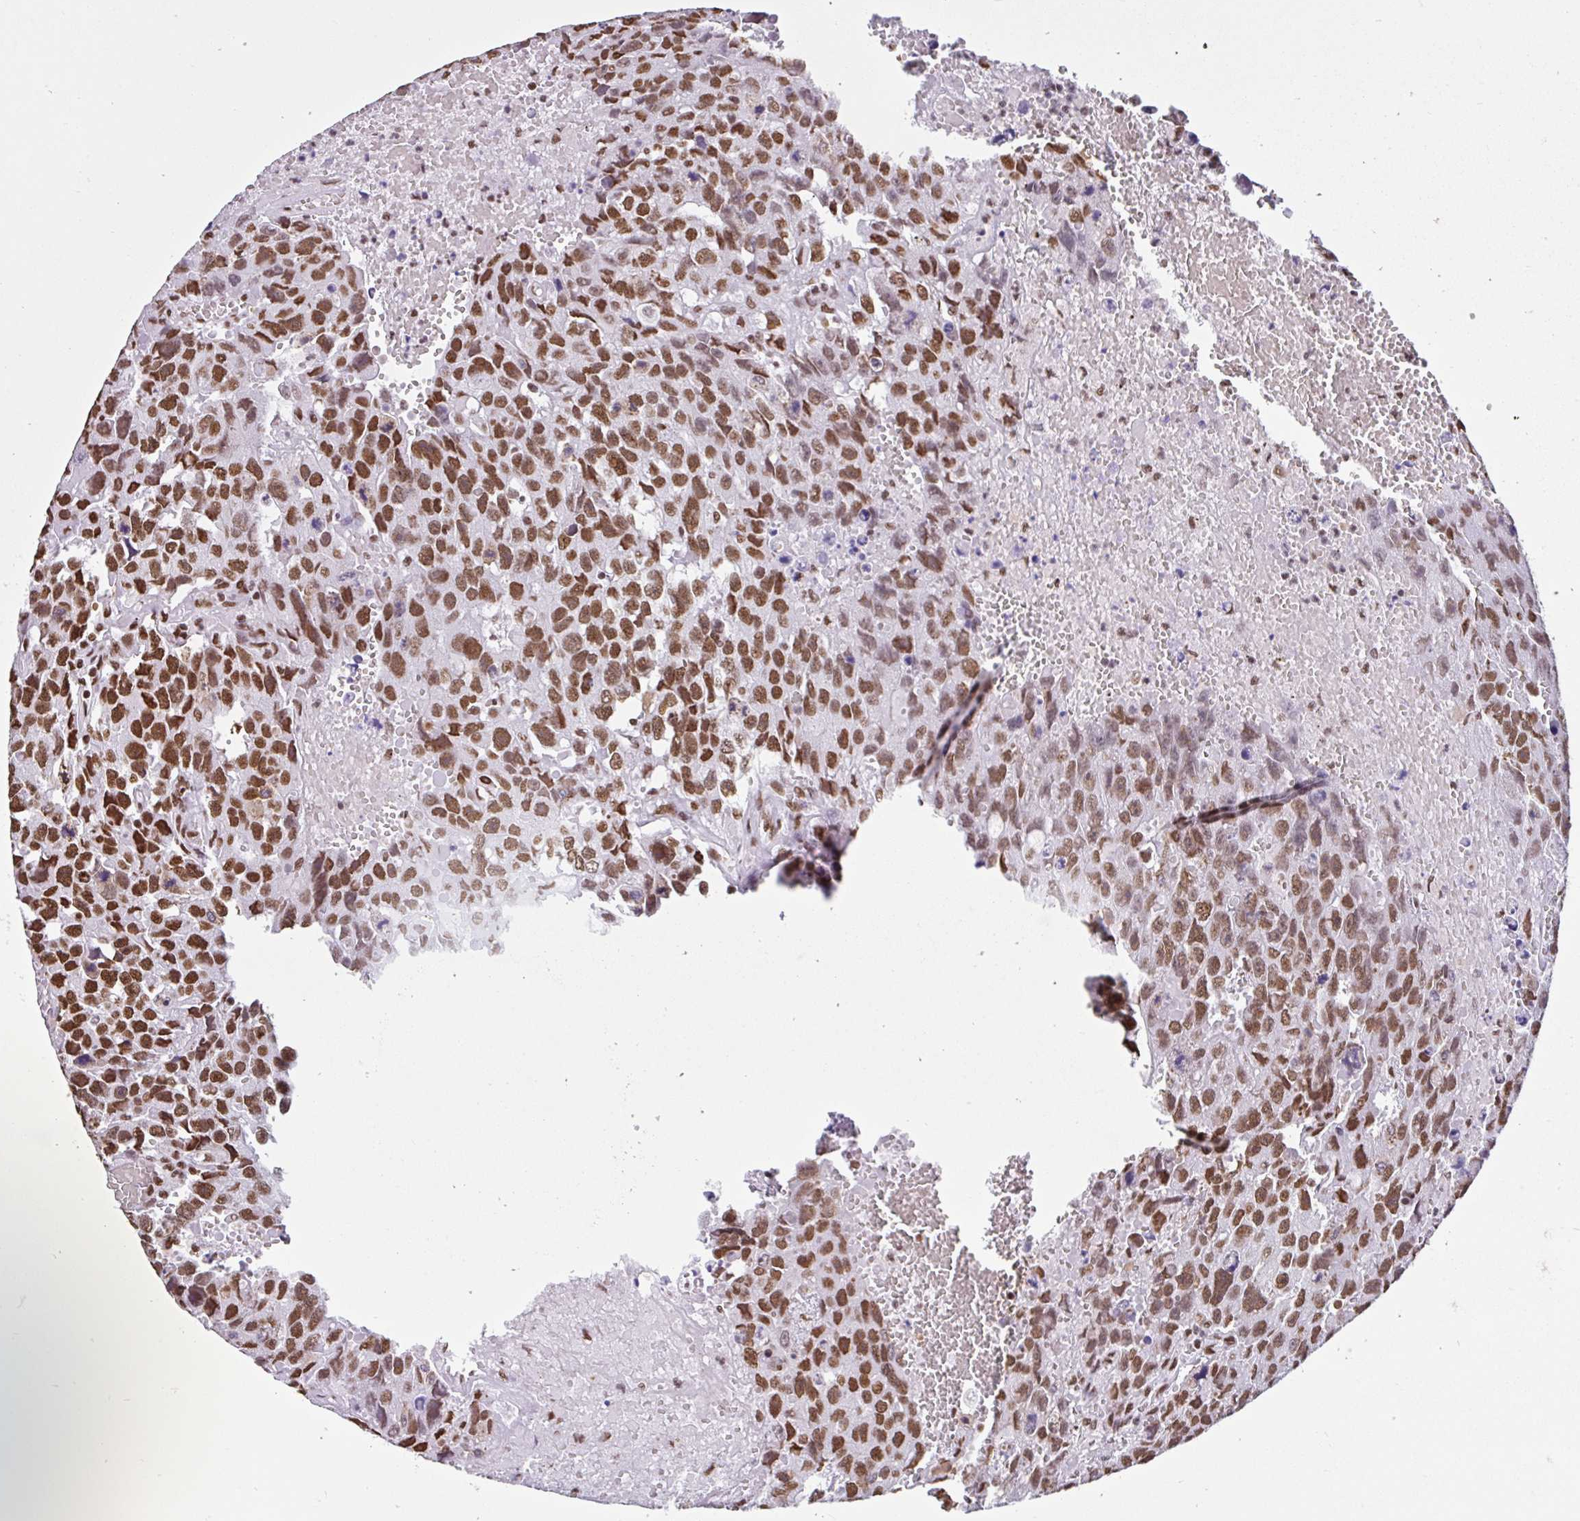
{"staining": {"intensity": "moderate", "quantity": ">75%", "location": "nuclear"}, "tissue": "testis cancer", "cell_type": "Tumor cells", "image_type": "cancer", "snomed": [{"axis": "morphology", "description": "Seminoma, NOS"}, {"axis": "topography", "description": "Testis"}], "caption": "An IHC image of tumor tissue is shown. Protein staining in brown labels moderate nuclear positivity in testis seminoma within tumor cells.", "gene": "KHDRBS1", "patient": {"sex": "male", "age": 26}}